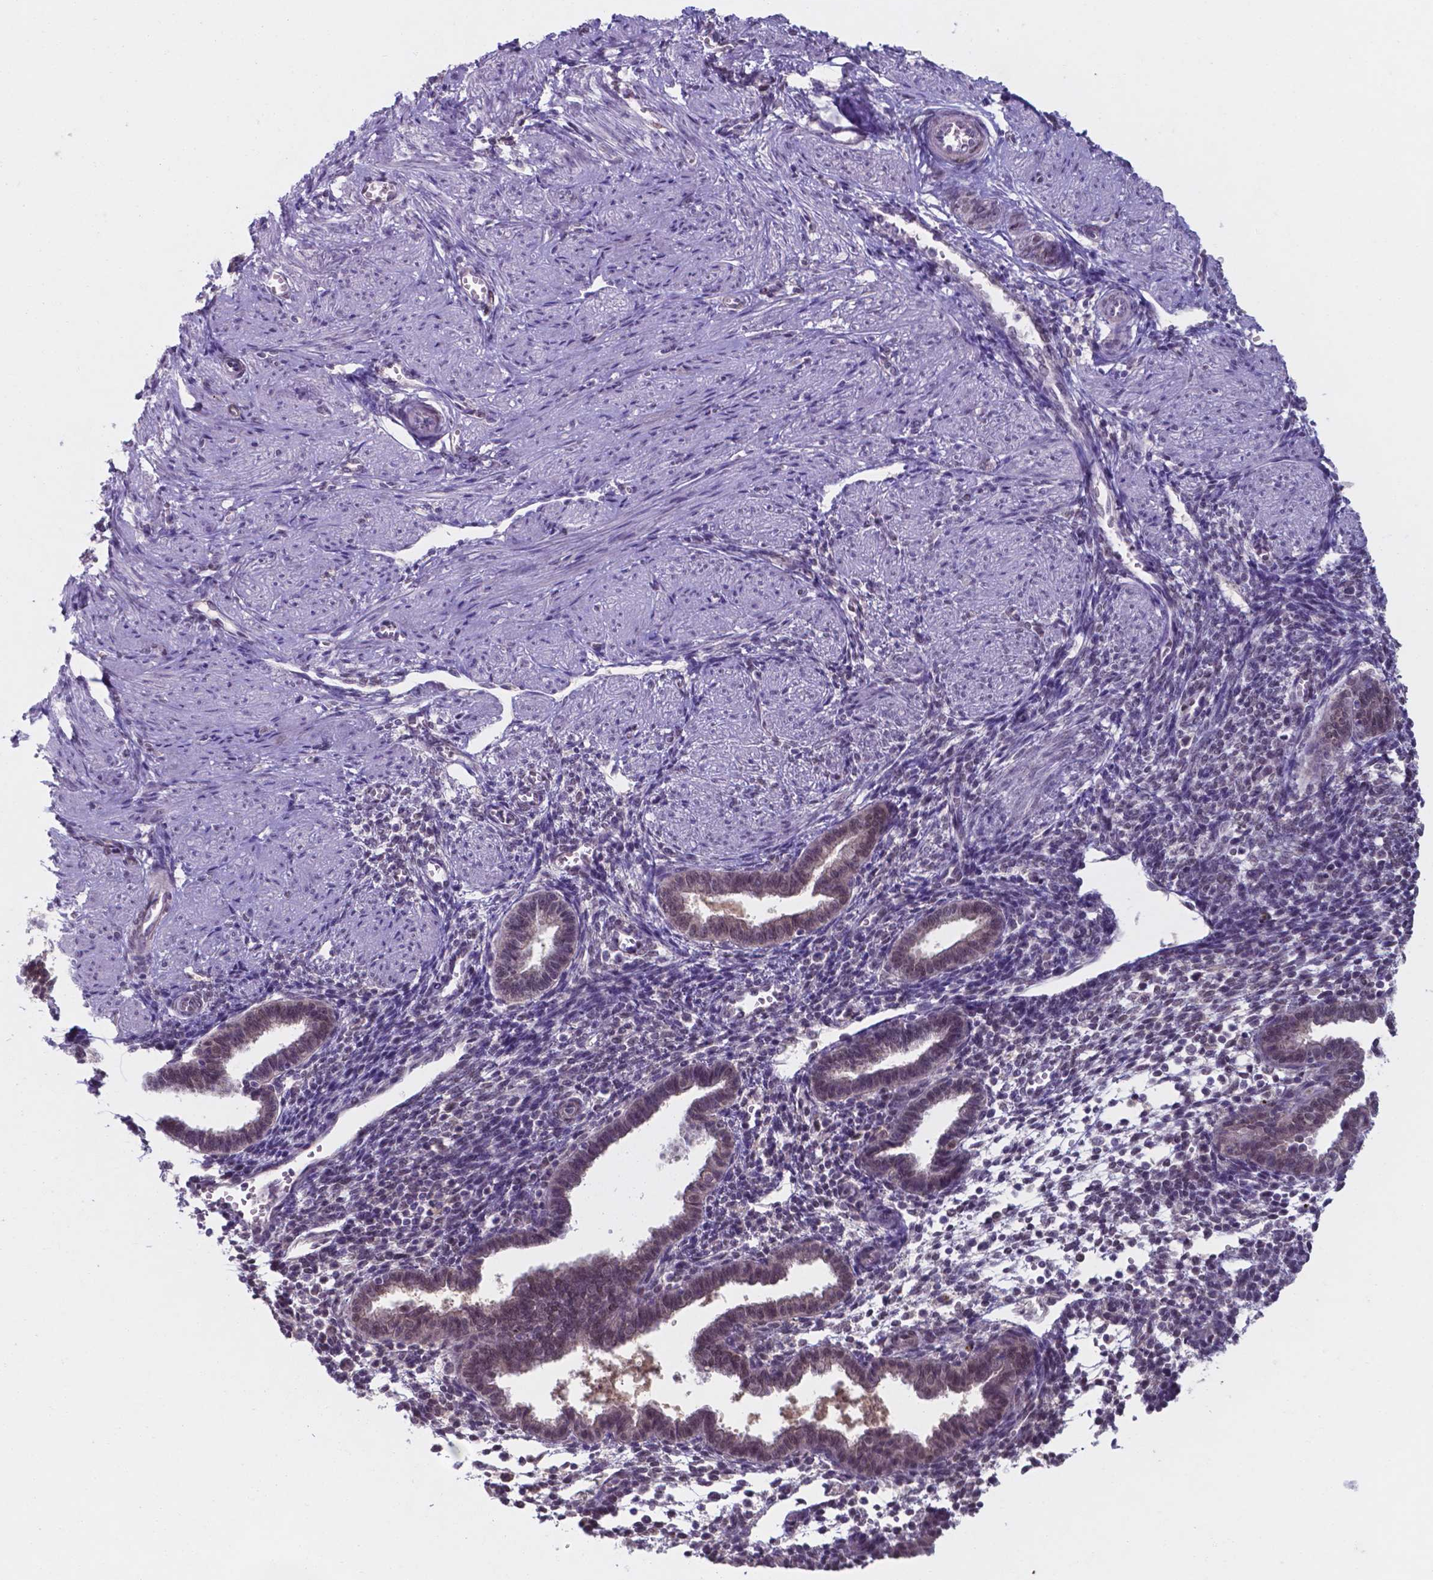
{"staining": {"intensity": "negative", "quantity": "none", "location": "none"}, "tissue": "endometrium", "cell_type": "Cells in endometrial stroma", "image_type": "normal", "snomed": [{"axis": "morphology", "description": "Normal tissue, NOS"}, {"axis": "topography", "description": "Endometrium"}], "caption": "Protein analysis of unremarkable endometrium shows no significant expression in cells in endometrial stroma.", "gene": "UBE2E2", "patient": {"sex": "female", "age": 37}}